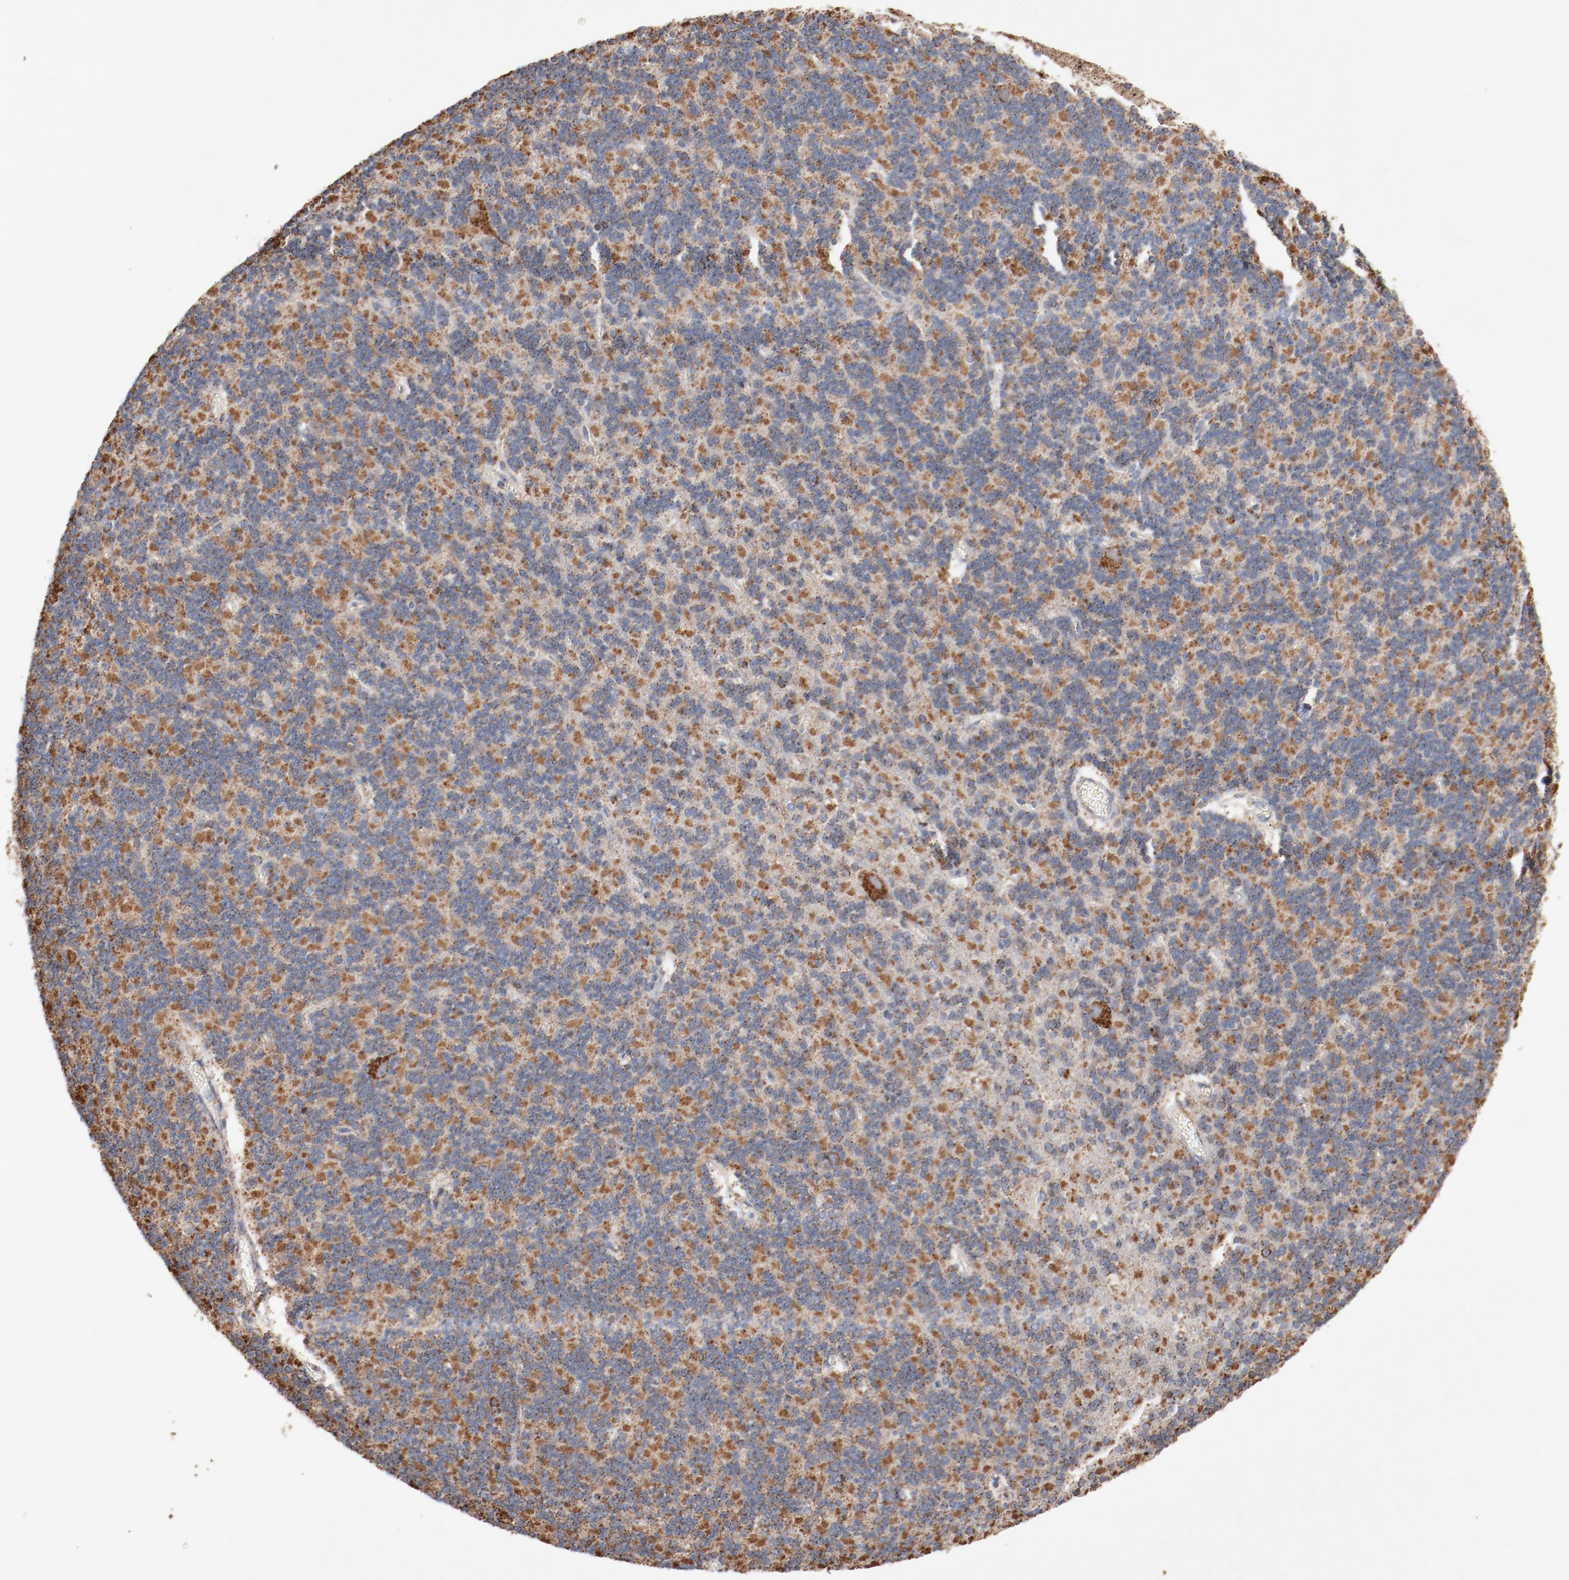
{"staining": {"intensity": "moderate", "quantity": "25%-75%", "location": "cytoplasmic/membranous"}, "tissue": "cerebellum", "cell_type": "Cells in granular layer", "image_type": "normal", "snomed": [{"axis": "morphology", "description": "Normal tissue, NOS"}, {"axis": "topography", "description": "Cerebellum"}], "caption": "A photomicrograph showing moderate cytoplasmic/membranous expression in approximately 25%-75% of cells in granular layer in benign cerebellum, as visualized by brown immunohistochemical staining.", "gene": "NDUFS4", "patient": {"sex": "female", "age": 19}}